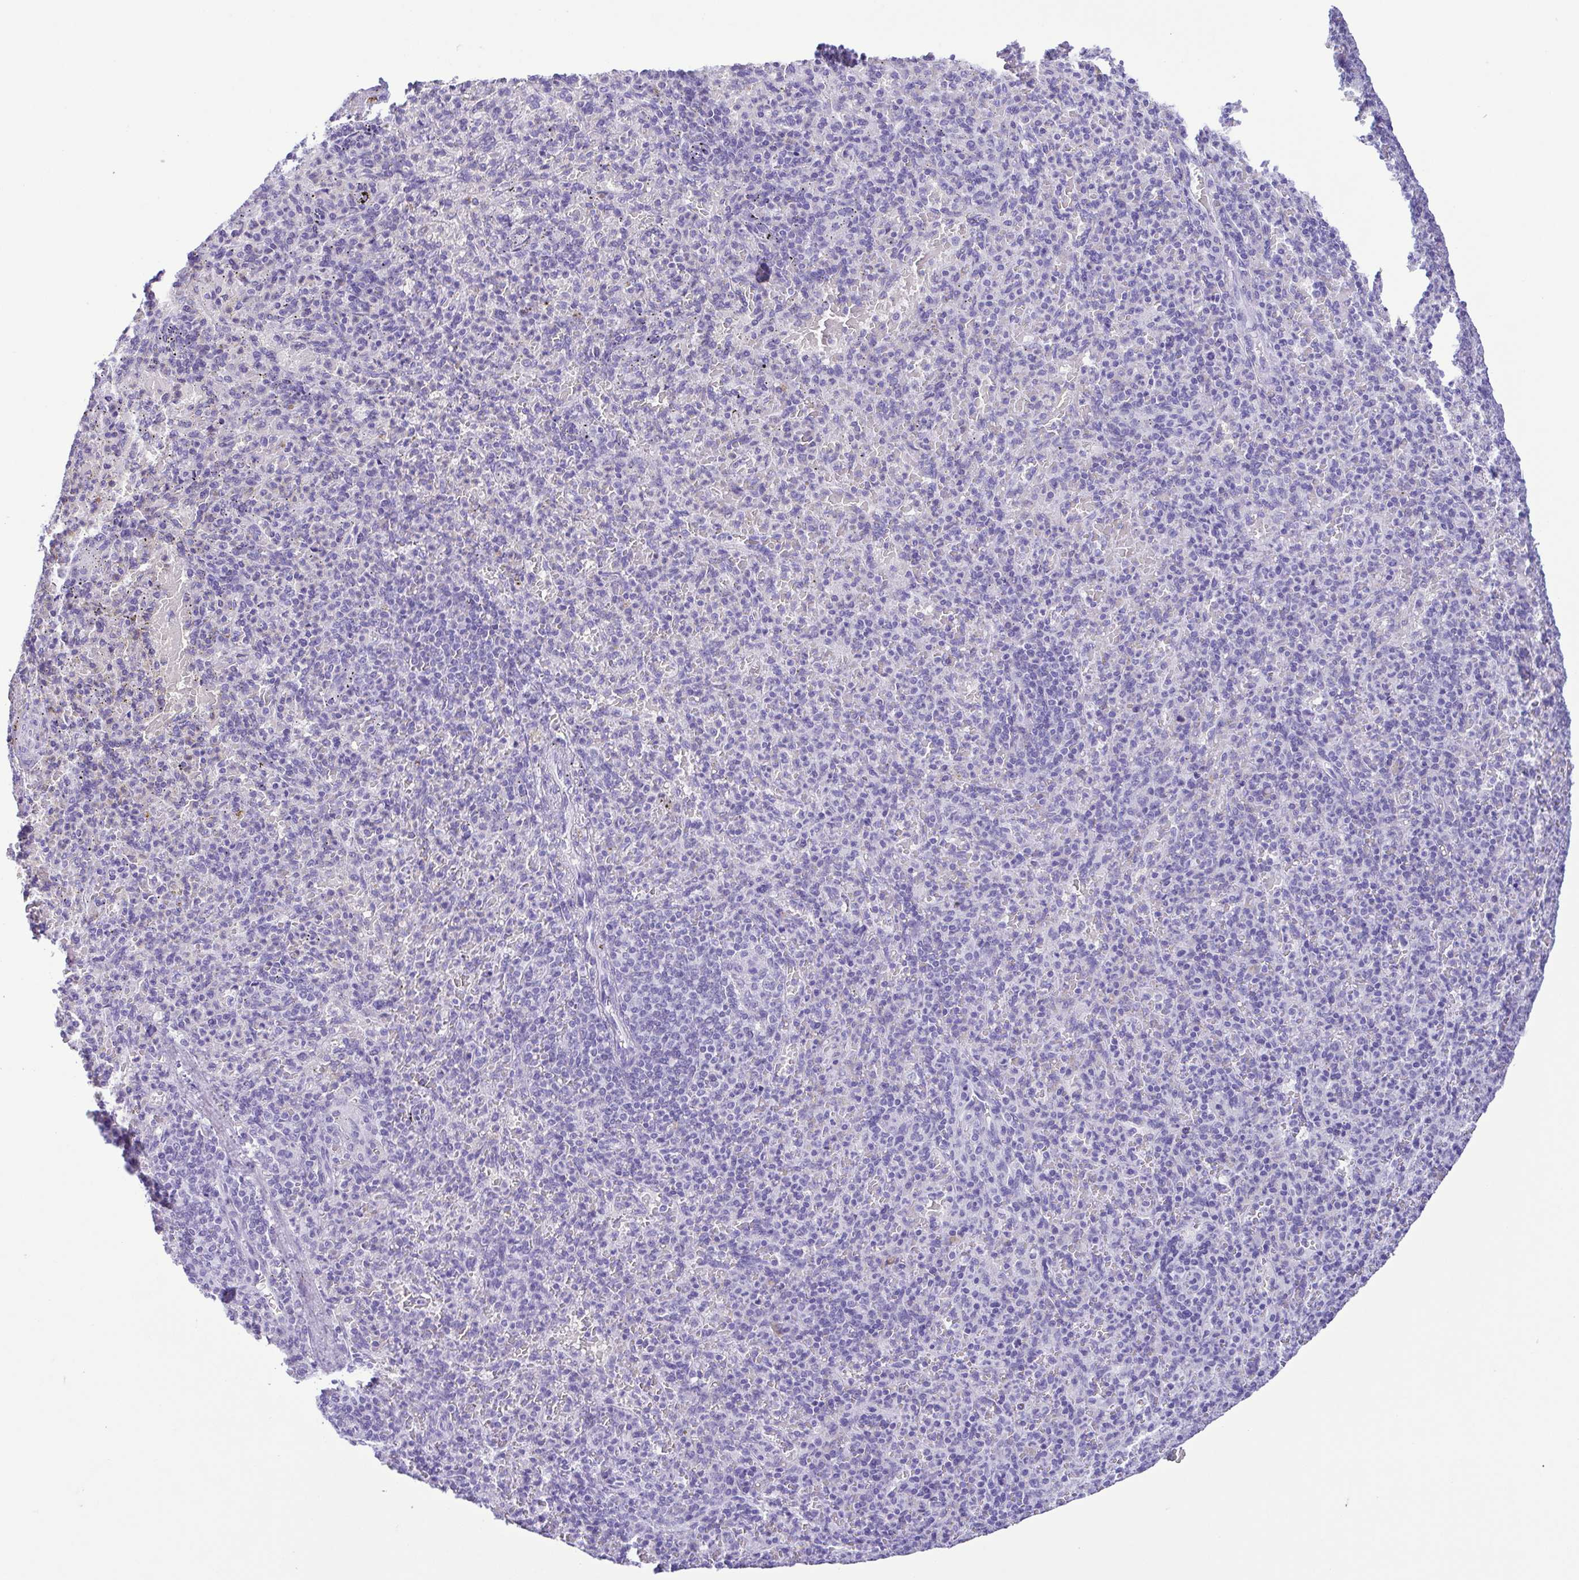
{"staining": {"intensity": "negative", "quantity": "none", "location": "none"}, "tissue": "spleen", "cell_type": "Cells in red pulp", "image_type": "normal", "snomed": [{"axis": "morphology", "description": "Normal tissue, NOS"}, {"axis": "topography", "description": "Spleen"}], "caption": "Immunohistochemical staining of normal spleen demonstrates no significant positivity in cells in red pulp. The staining is performed using DAB brown chromogen with nuclei counter-stained in using hematoxylin.", "gene": "CASP14", "patient": {"sex": "female", "age": 74}}